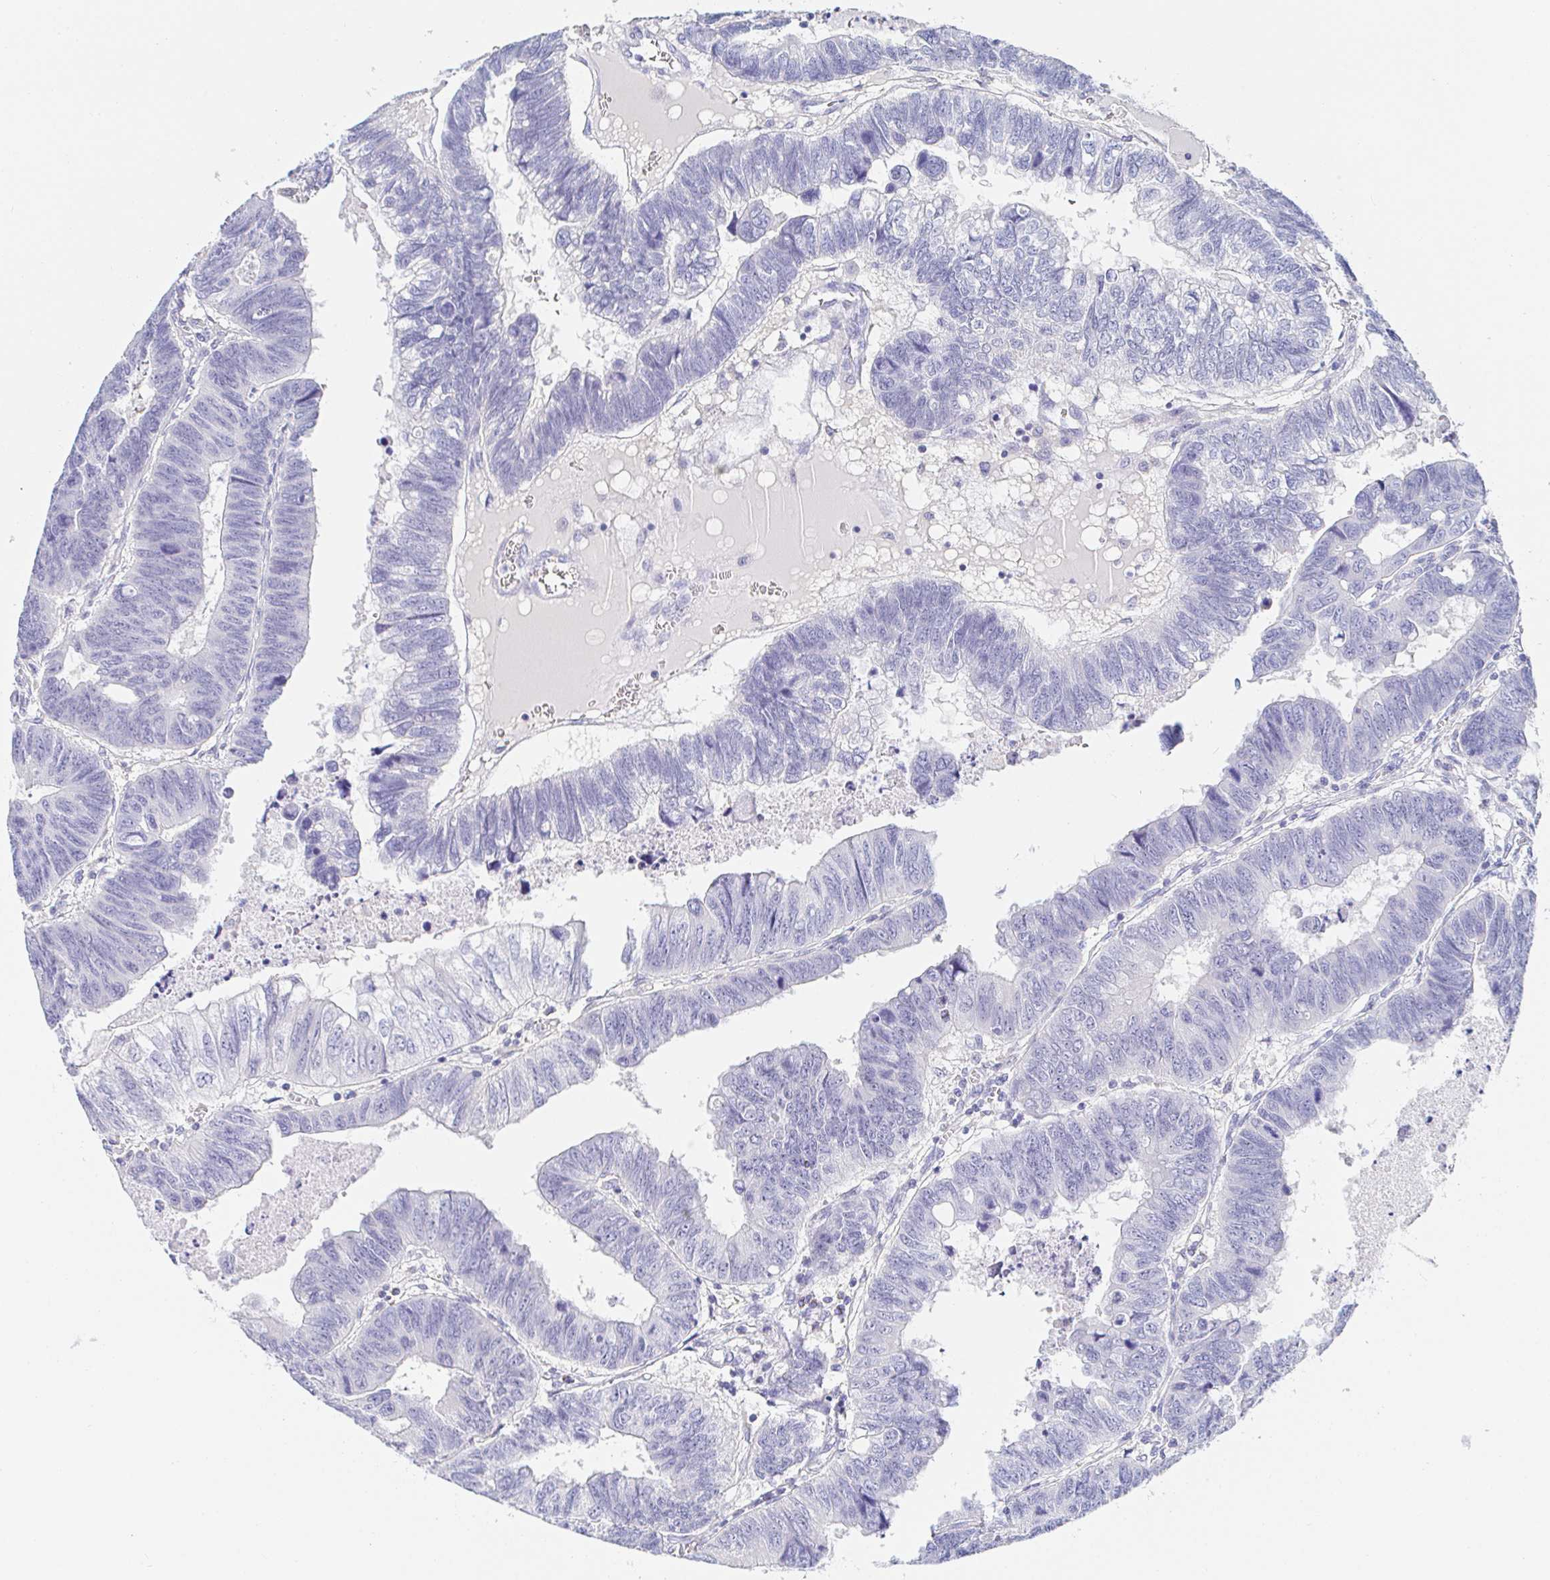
{"staining": {"intensity": "negative", "quantity": "none", "location": "none"}, "tissue": "colorectal cancer", "cell_type": "Tumor cells", "image_type": "cancer", "snomed": [{"axis": "morphology", "description": "Adenocarcinoma, NOS"}, {"axis": "topography", "description": "Colon"}], "caption": "Human colorectal adenocarcinoma stained for a protein using IHC demonstrates no expression in tumor cells.", "gene": "PDE6B", "patient": {"sex": "male", "age": 62}}